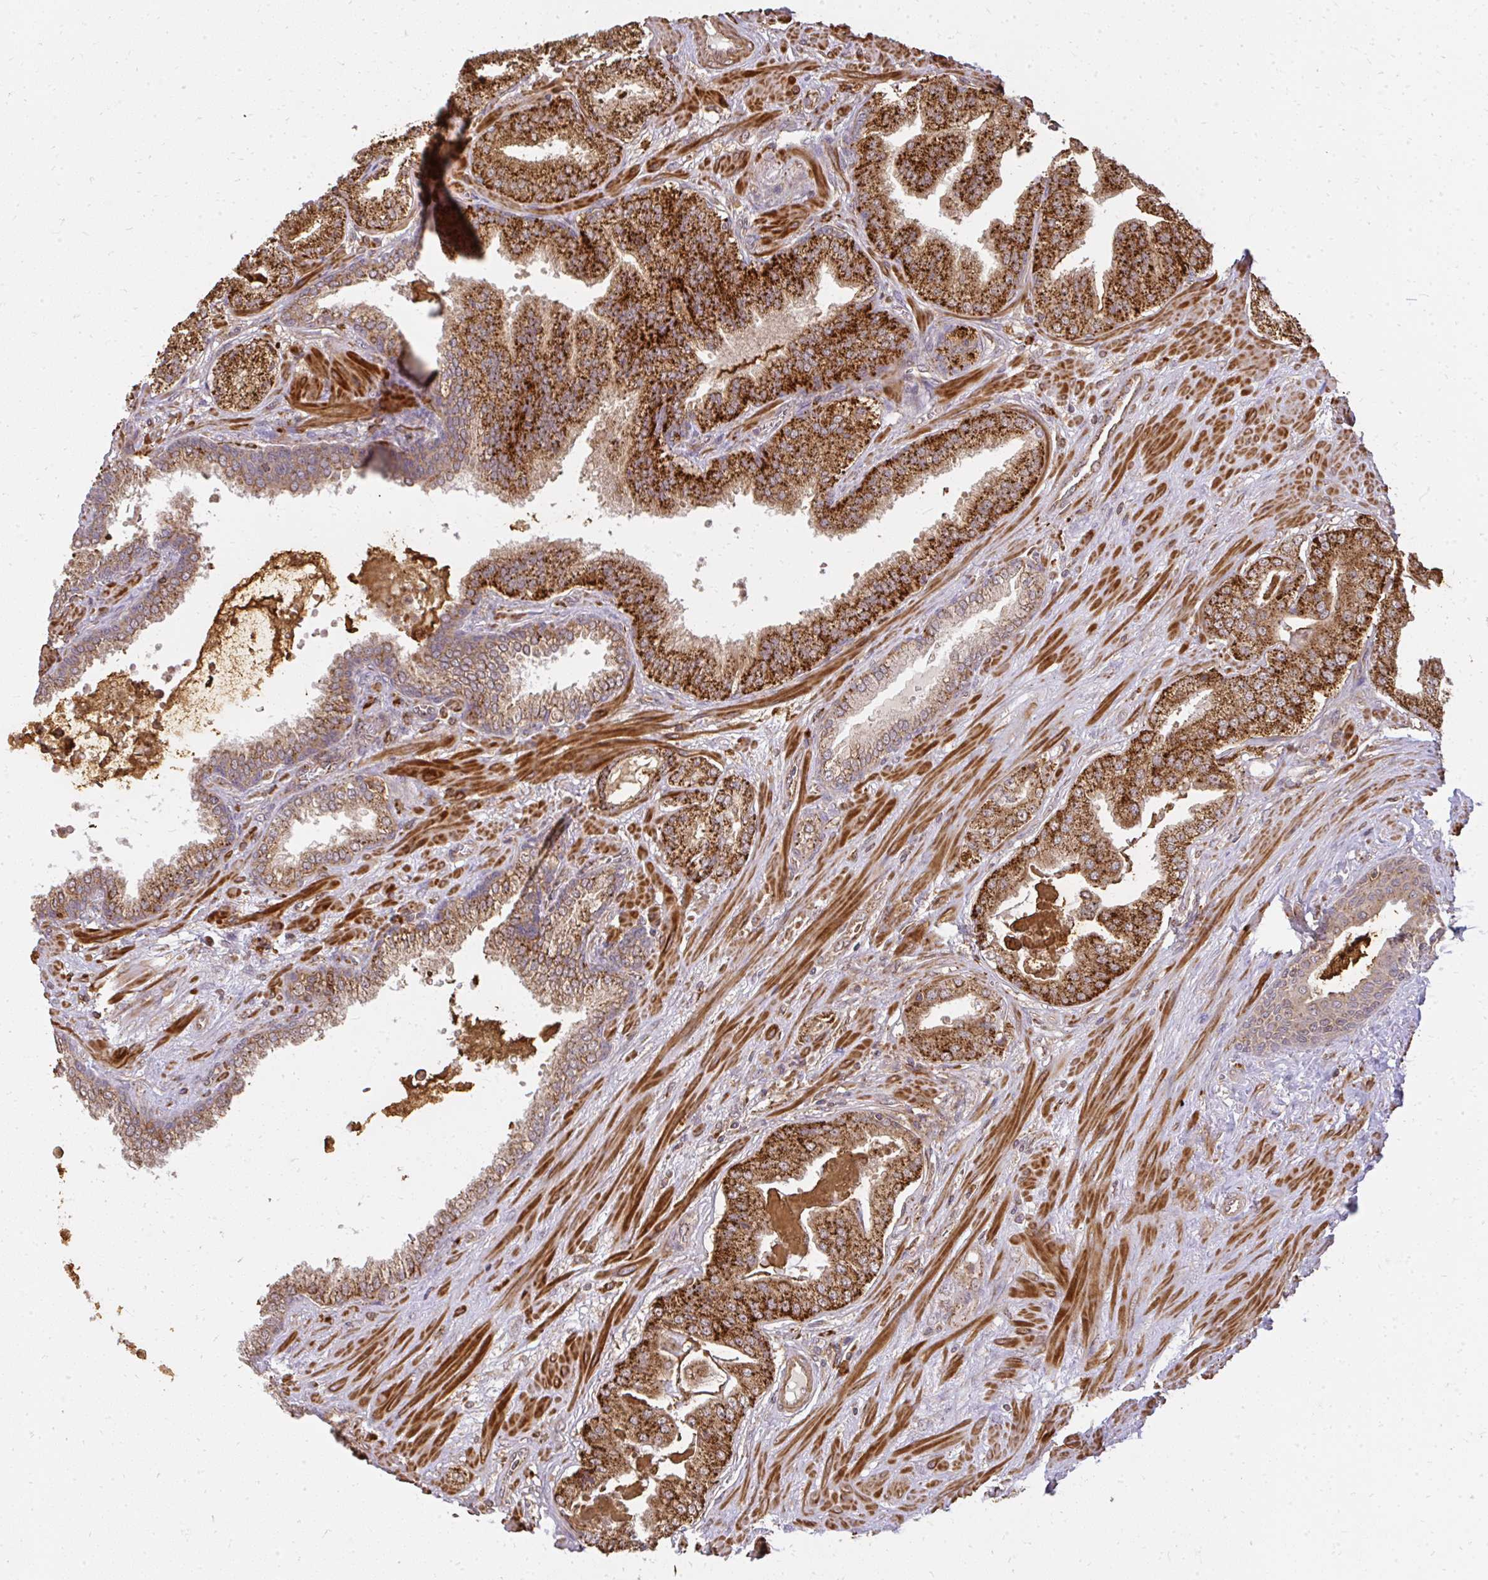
{"staining": {"intensity": "strong", "quantity": ">75%", "location": "cytoplasmic/membranous"}, "tissue": "prostate cancer", "cell_type": "Tumor cells", "image_type": "cancer", "snomed": [{"axis": "morphology", "description": "Adenocarcinoma, High grade"}, {"axis": "topography", "description": "Prostate"}], "caption": "The micrograph reveals immunohistochemical staining of prostate cancer (adenocarcinoma (high-grade)). There is strong cytoplasmic/membranous positivity is appreciated in approximately >75% of tumor cells.", "gene": "GNS", "patient": {"sex": "male", "age": 63}}